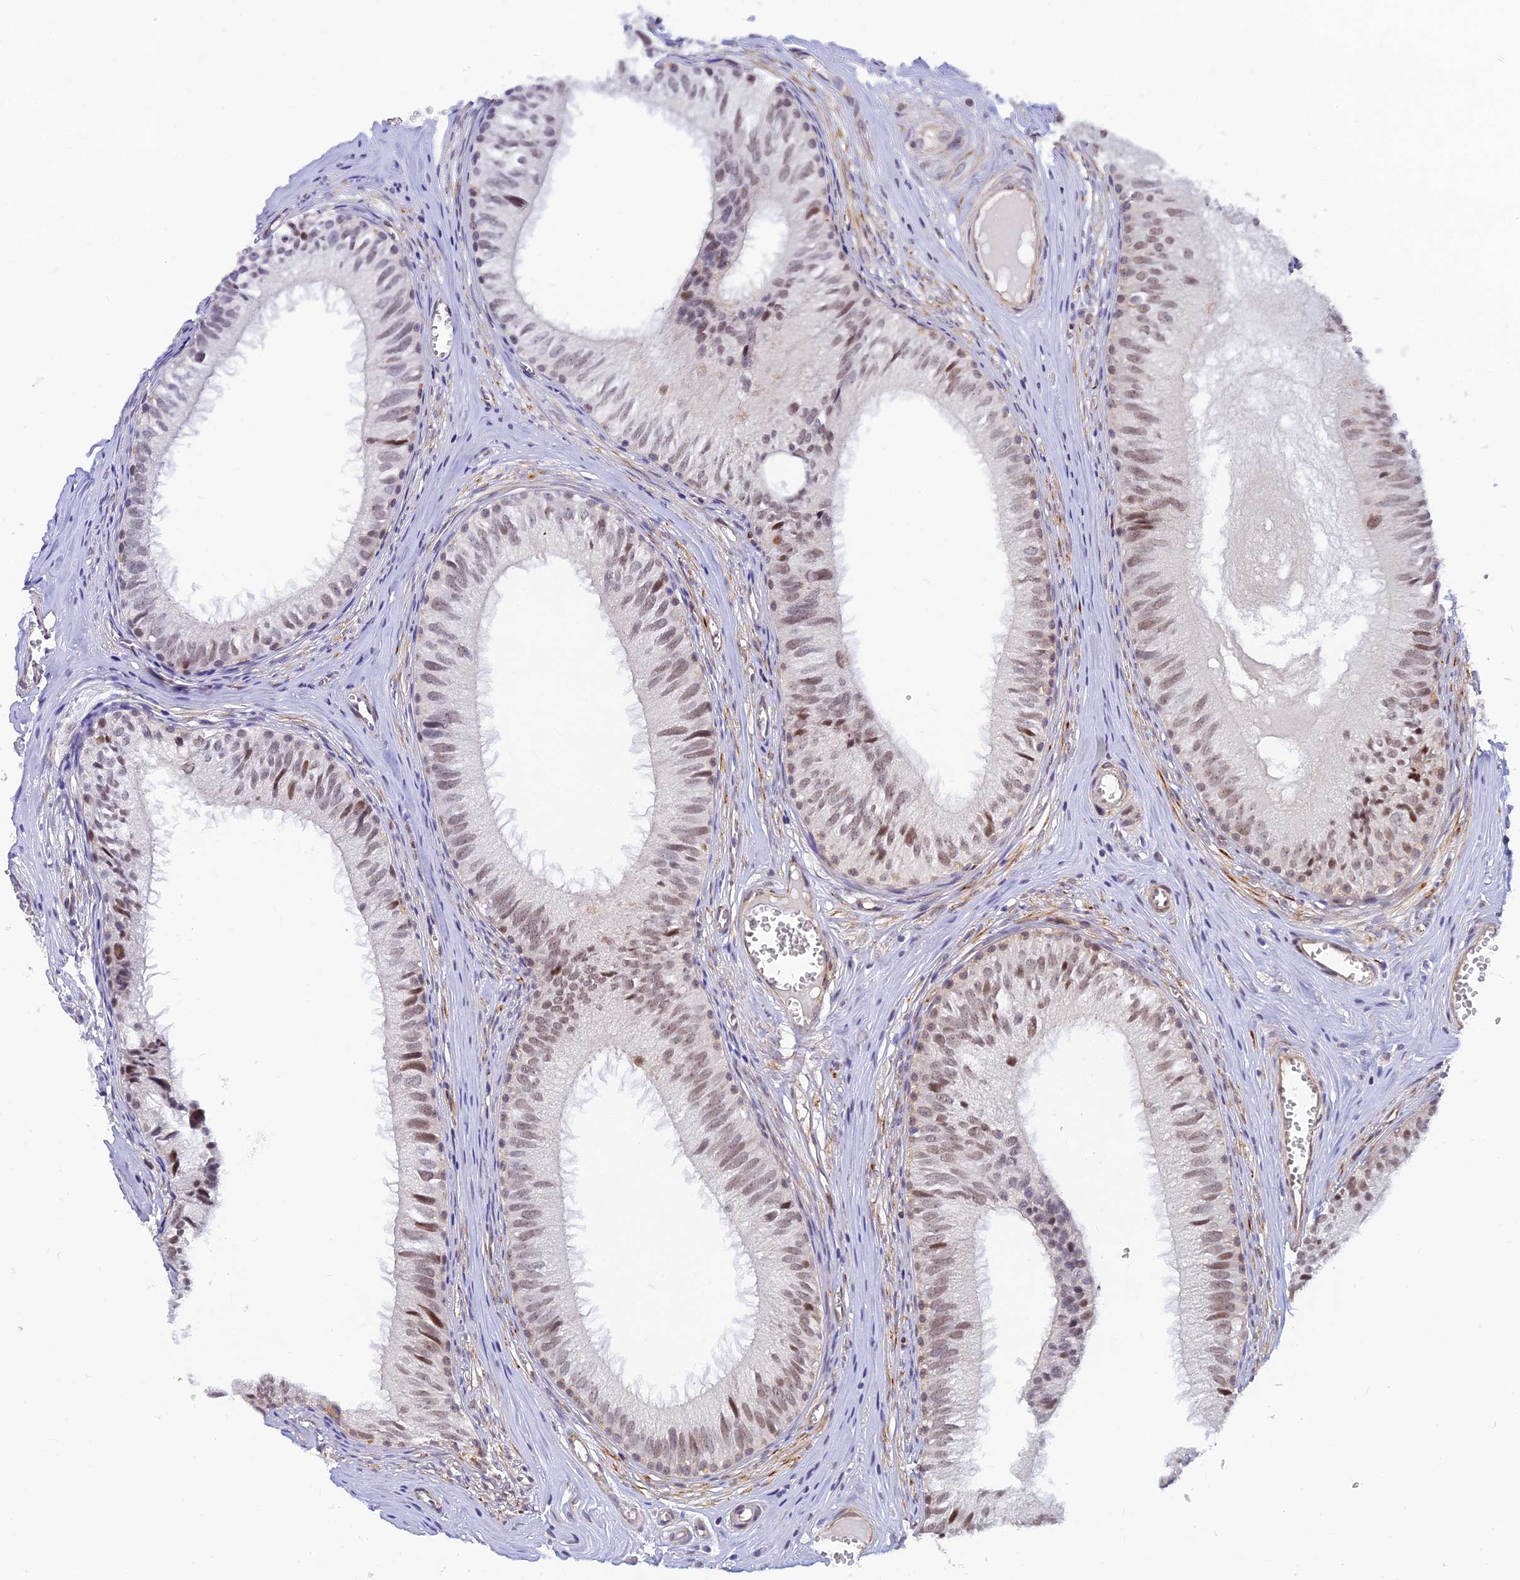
{"staining": {"intensity": "moderate", "quantity": "<25%", "location": "nuclear"}, "tissue": "epididymis", "cell_type": "Glandular cells", "image_type": "normal", "snomed": [{"axis": "morphology", "description": "Normal tissue, NOS"}, {"axis": "topography", "description": "Epididymis"}], "caption": "Immunohistochemical staining of benign epididymis shows low levels of moderate nuclear expression in about <25% of glandular cells.", "gene": "CLK4", "patient": {"sex": "male", "age": 36}}